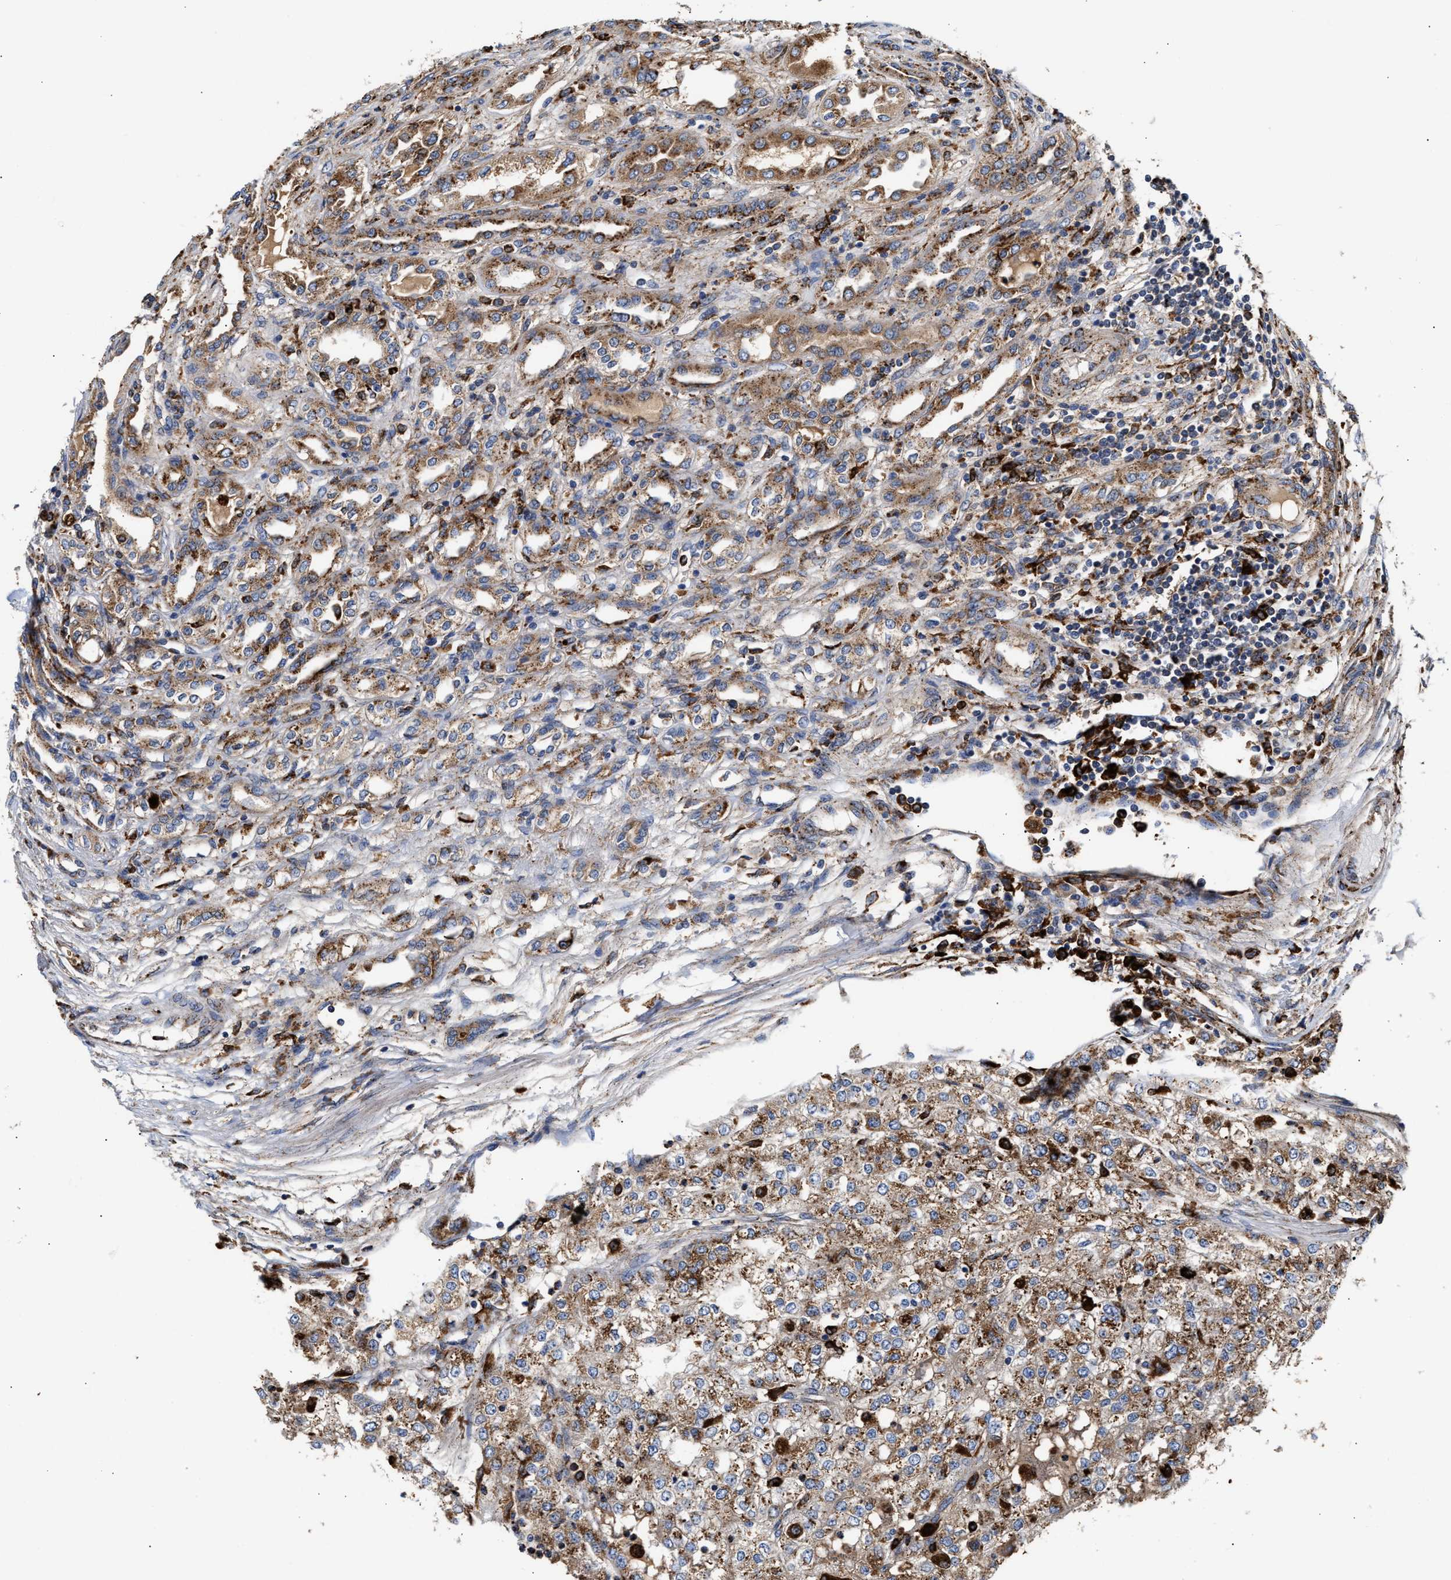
{"staining": {"intensity": "moderate", "quantity": ">75%", "location": "cytoplasmic/membranous"}, "tissue": "renal cancer", "cell_type": "Tumor cells", "image_type": "cancer", "snomed": [{"axis": "morphology", "description": "Adenocarcinoma, NOS"}, {"axis": "topography", "description": "Kidney"}], "caption": "Renal adenocarcinoma stained with immunohistochemistry reveals moderate cytoplasmic/membranous positivity in approximately >75% of tumor cells.", "gene": "CCDC146", "patient": {"sex": "female", "age": 54}}